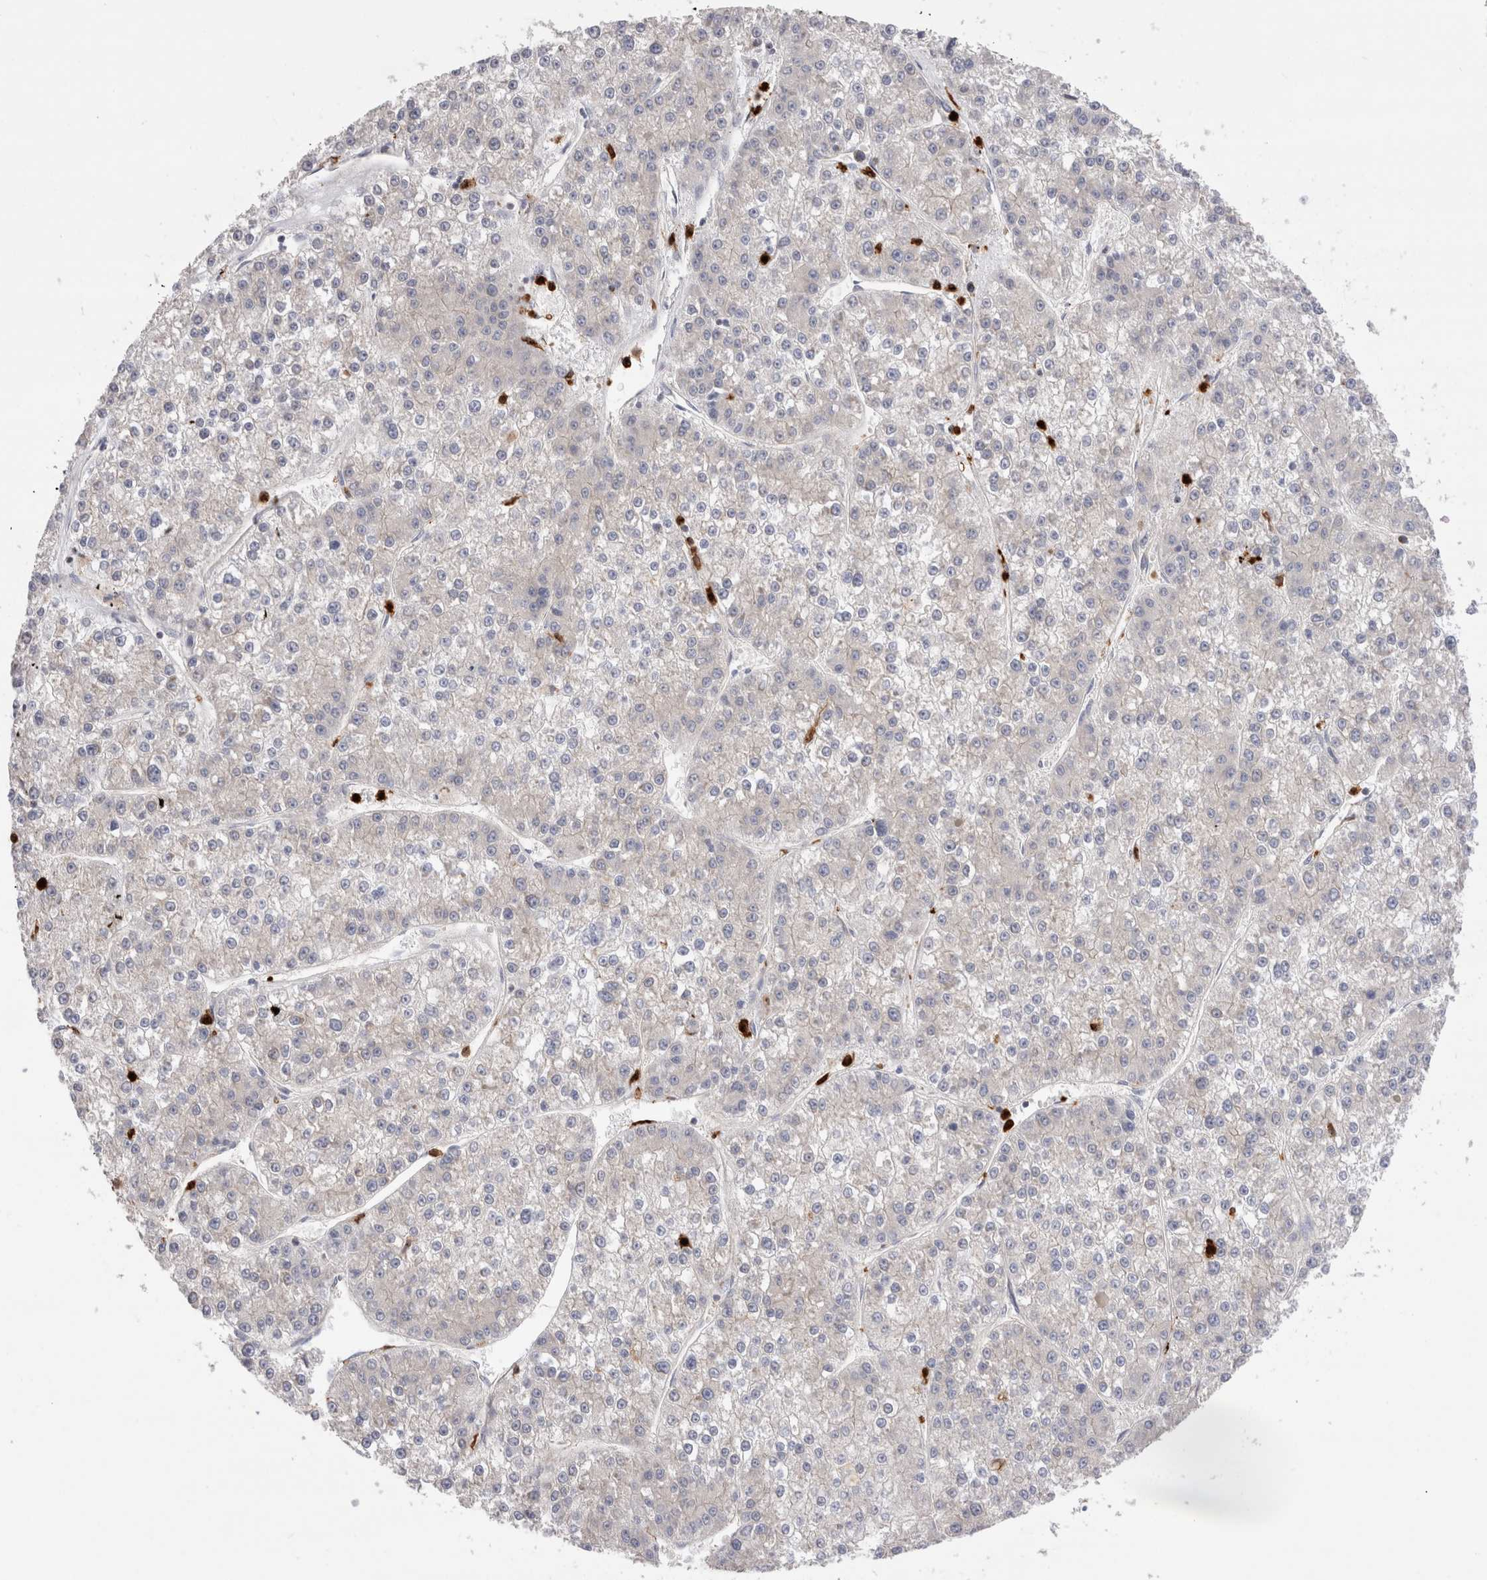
{"staining": {"intensity": "negative", "quantity": "none", "location": "none"}, "tissue": "liver cancer", "cell_type": "Tumor cells", "image_type": "cancer", "snomed": [{"axis": "morphology", "description": "Carcinoma, Hepatocellular, NOS"}, {"axis": "topography", "description": "Liver"}], "caption": "Protein analysis of hepatocellular carcinoma (liver) reveals no significant staining in tumor cells.", "gene": "NXT2", "patient": {"sex": "female", "age": 73}}